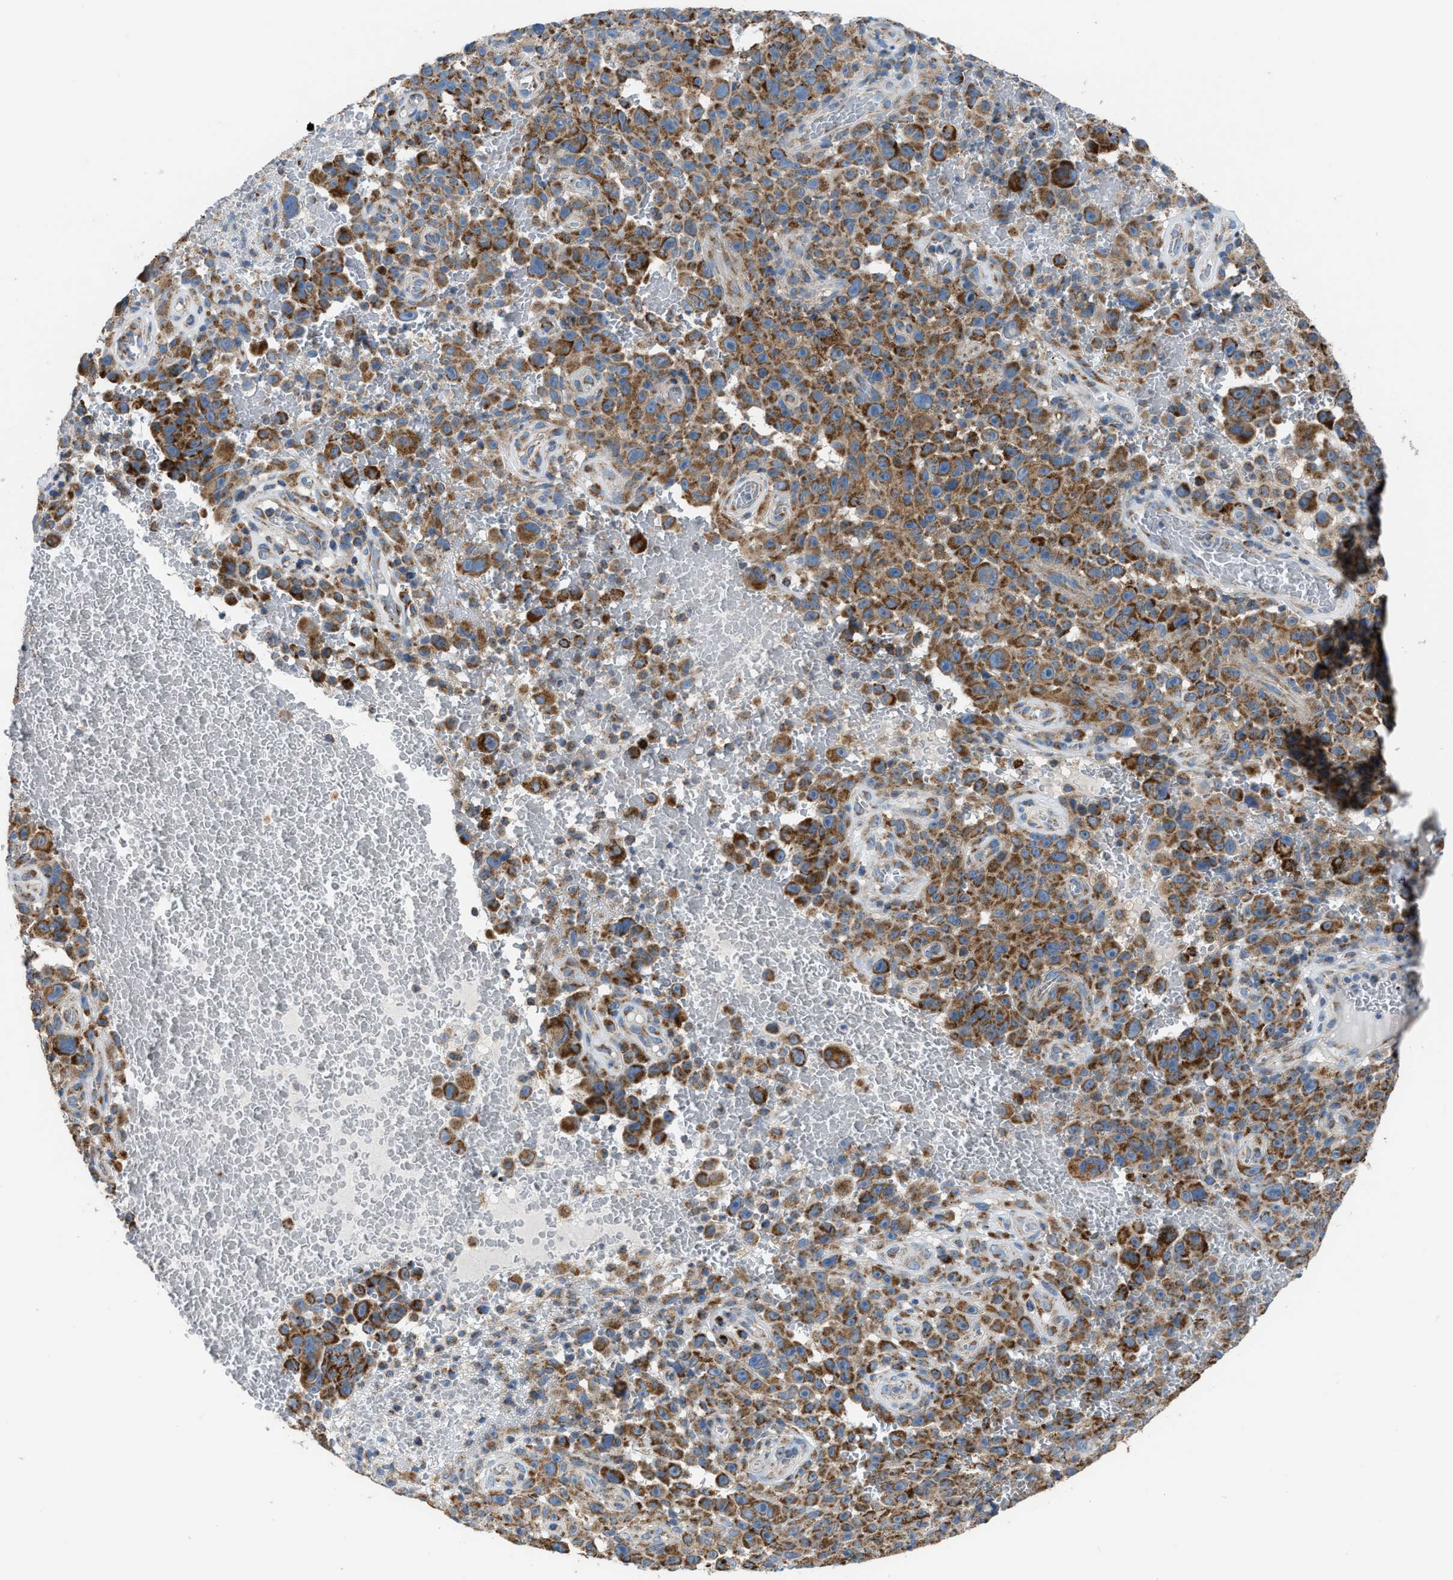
{"staining": {"intensity": "strong", "quantity": ">75%", "location": "cytoplasmic/membranous"}, "tissue": "melanoma", "cell_type": "Tumor cells", "image_type": "cancer", "snomed": [{"axis": "morphology", "description": "Malignant melanoma, NOS"}, {"axis": "topography", "description": "Skin"}], "caption": "This image reveals malignant melanoma stained with immunohistochemistry (IHC) to label a protein in brown. The cytoplasmic/membranous of tumor cells show strong positivity for the protein. Nuclei are counter-stained blue.", "gene": "ETFB", "patient": {"sex": "female", "age": 82}}